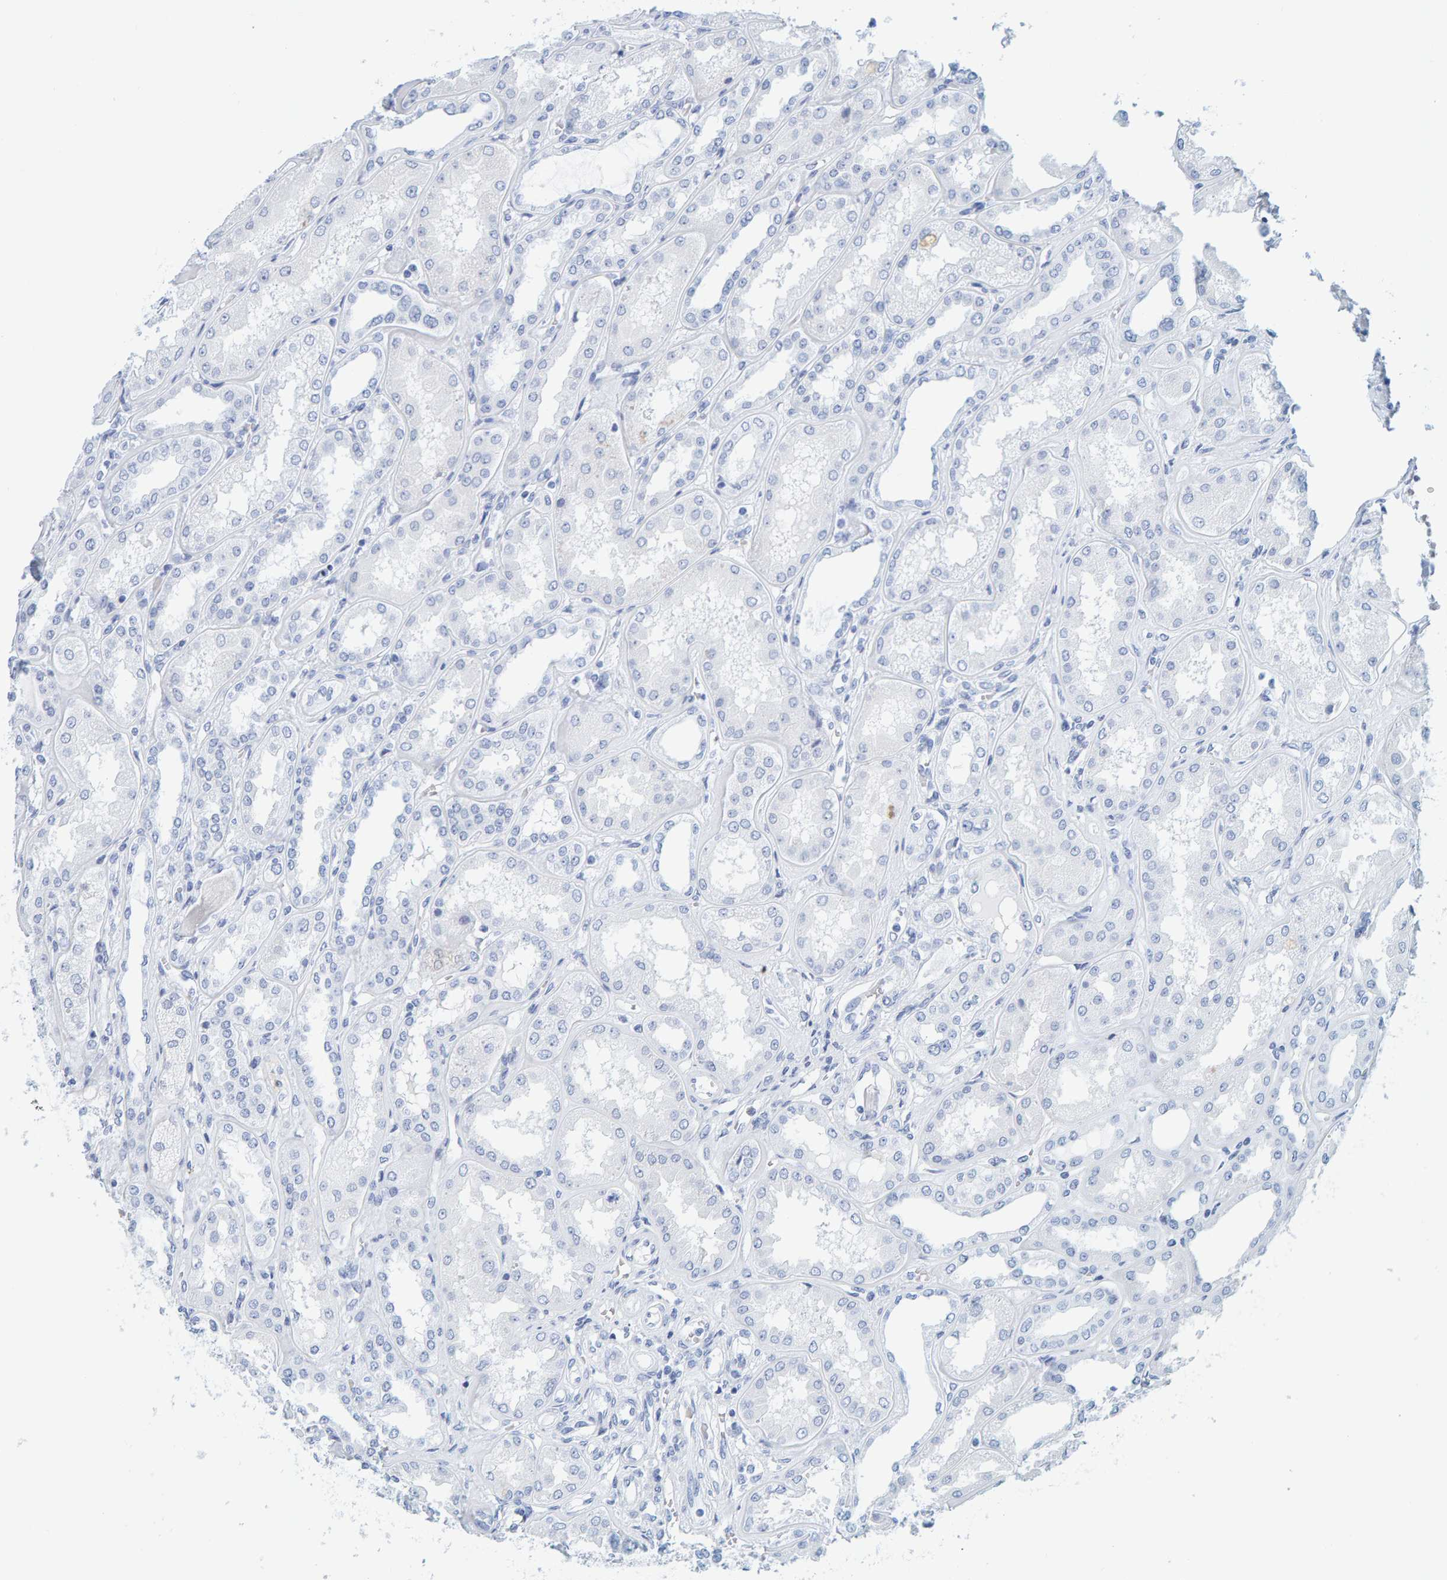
{"staining": {"intensity": "negative", "quantity": "none", "location": "none"}, "tissue": "kidney", "cell_type": "Cells in glomeruli", "image_type": "normal", "snomed": [{"axis": "morphology", "description": "Normal tissue, NOS"}, {"axis": "topography", "description": "Kidney"}], "caption": "Immunohistochemistry (IHC) histopathology image of benign kidney: human kidney stained with DAB shows no significant protein staining in cells in glomeruli. (Brightfield microscopy of DAB immunohistochemistry (IHC) at high magnification).", "gene": "SFTPC", "patient": {"sex": "female", "age": 56}}